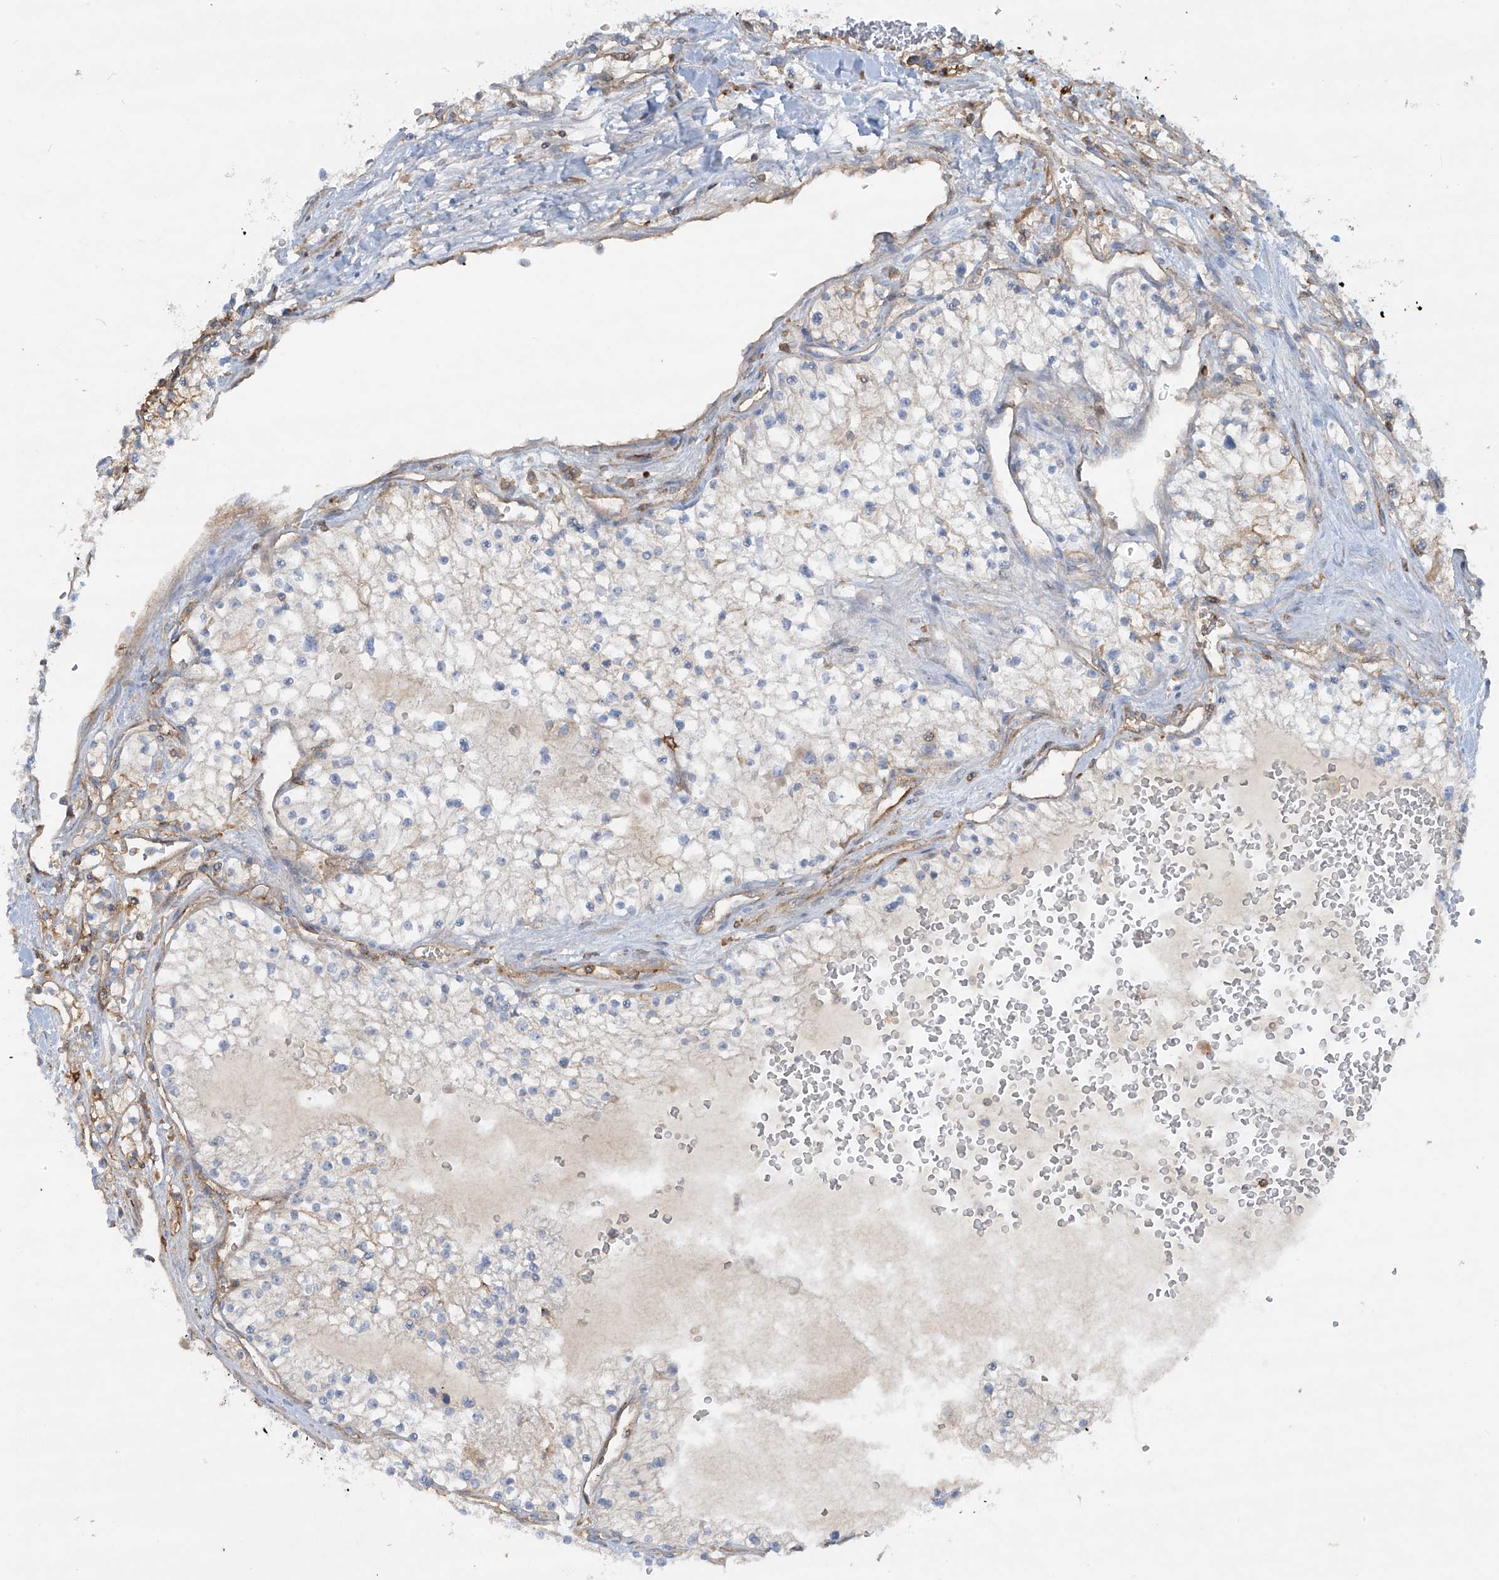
{"staining": {"intensity": "negative", "quantity": "none", "location": "none"}, "tissue": "renal cancer", "cell_type": "Tumor cells", "image_type": "cancer", "snomed": [{"axis": "morphology", "description": "Normal tissue, NOS"}, {"axis": "morphology", "description": "Adenocarcinoma, NOS"}, {"axis": "topography", "description": "Kidney"}], "caption": "The immunohistochemistry (IHC) photomicrograph has no significant expression in tumor cells of adenocarcinoma (renal) tissue.", "gene": "HLA-E", "patient": {"sex": "male", "age": 68}}